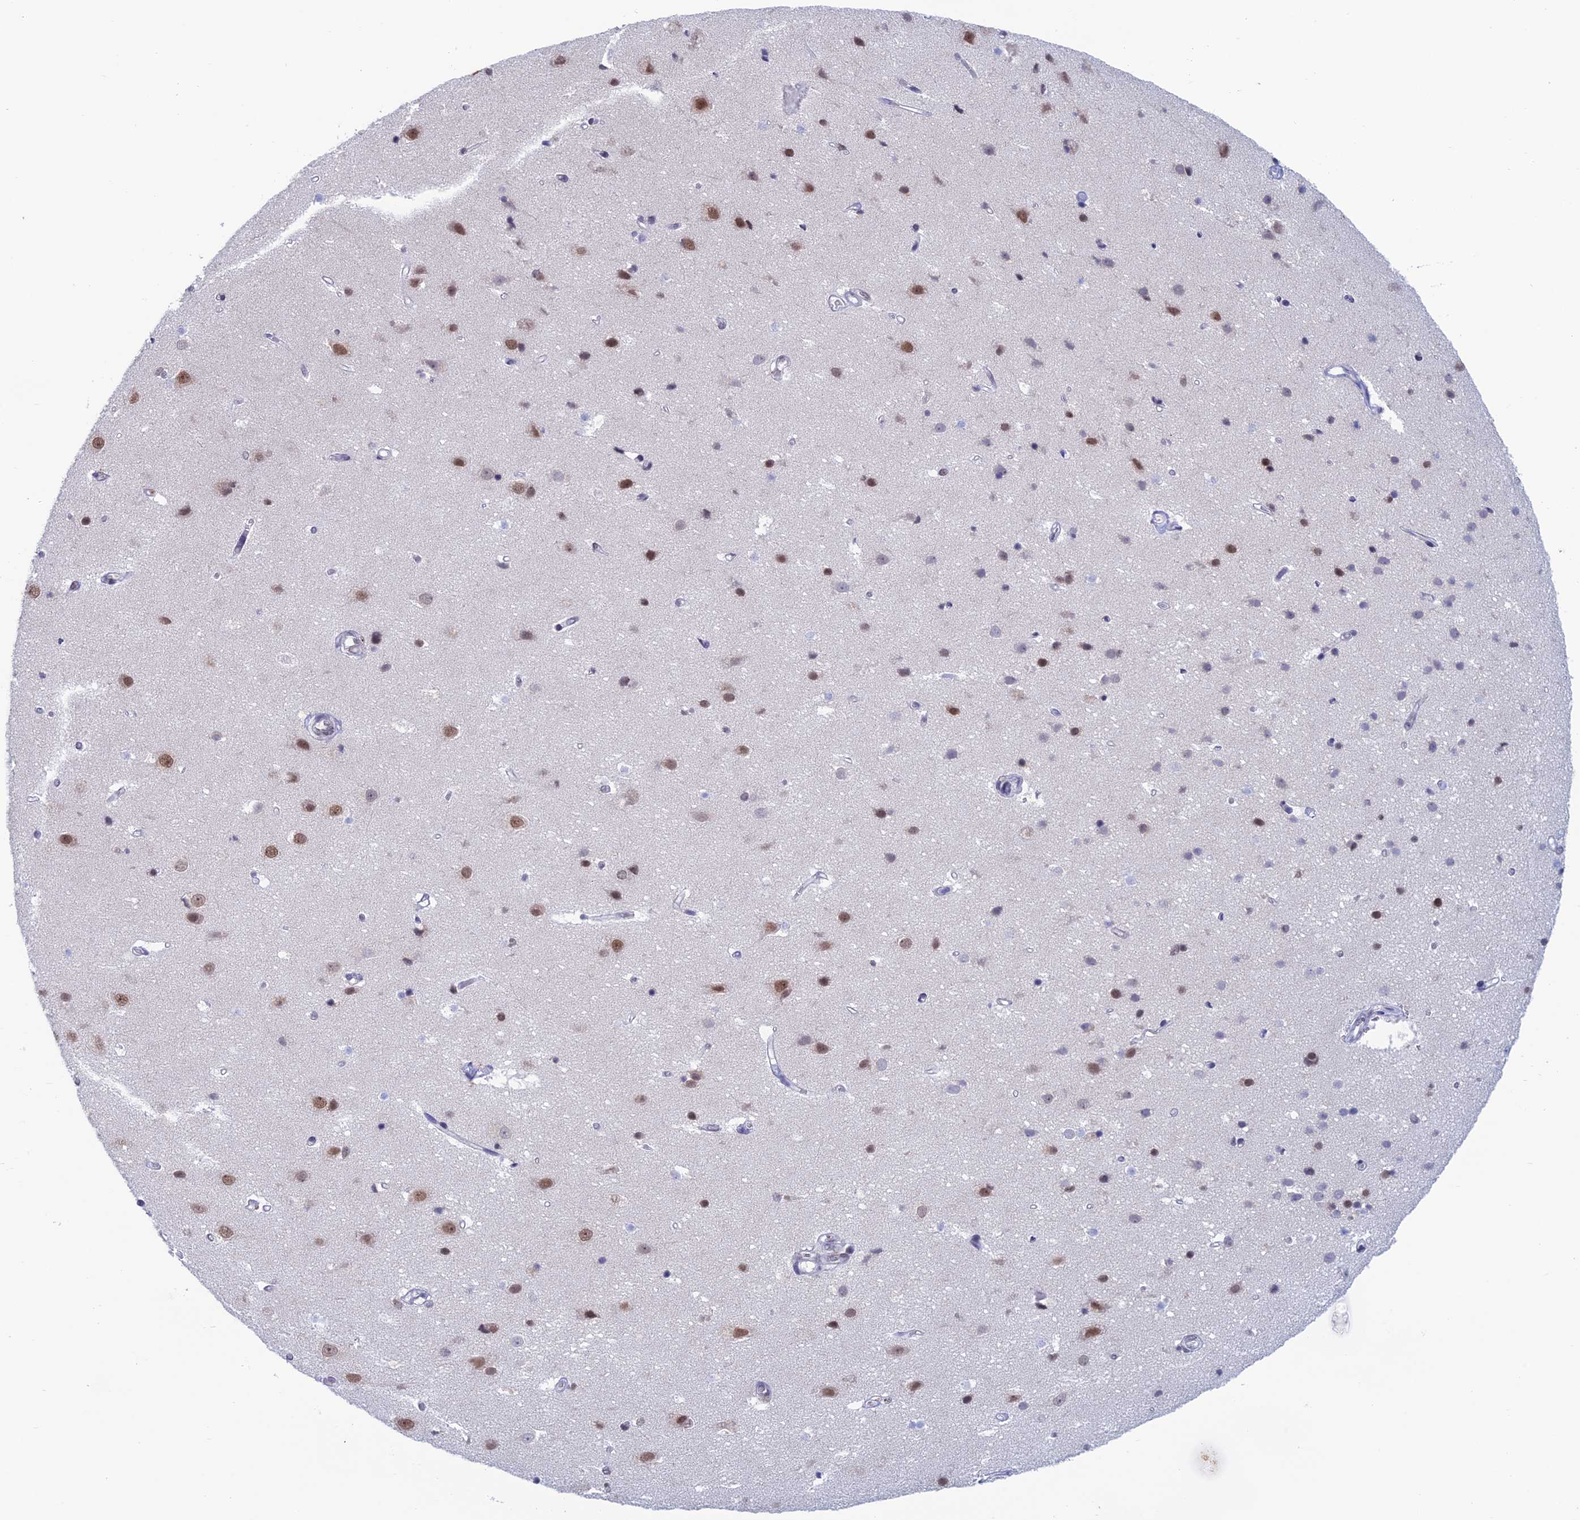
{"staining": {"intensity": "negative", "quantity": "none", "location": "none"}, "tissue": "cerebral cortex", "cell_type": "Endothelial cells", "image_type": "normal", "snomed": [{"axis": "morphology", "description": "Normal tissue, NOS"}, {"axis": "topography", "description": "Cerebral cortex"}], "caption": "Immunohistochemical staining of normal human cerebral cortex exhibits no significant positivity in endothelial cells.", "gene": "NABP2", "patient": {"sex": "male", "age": 54}}